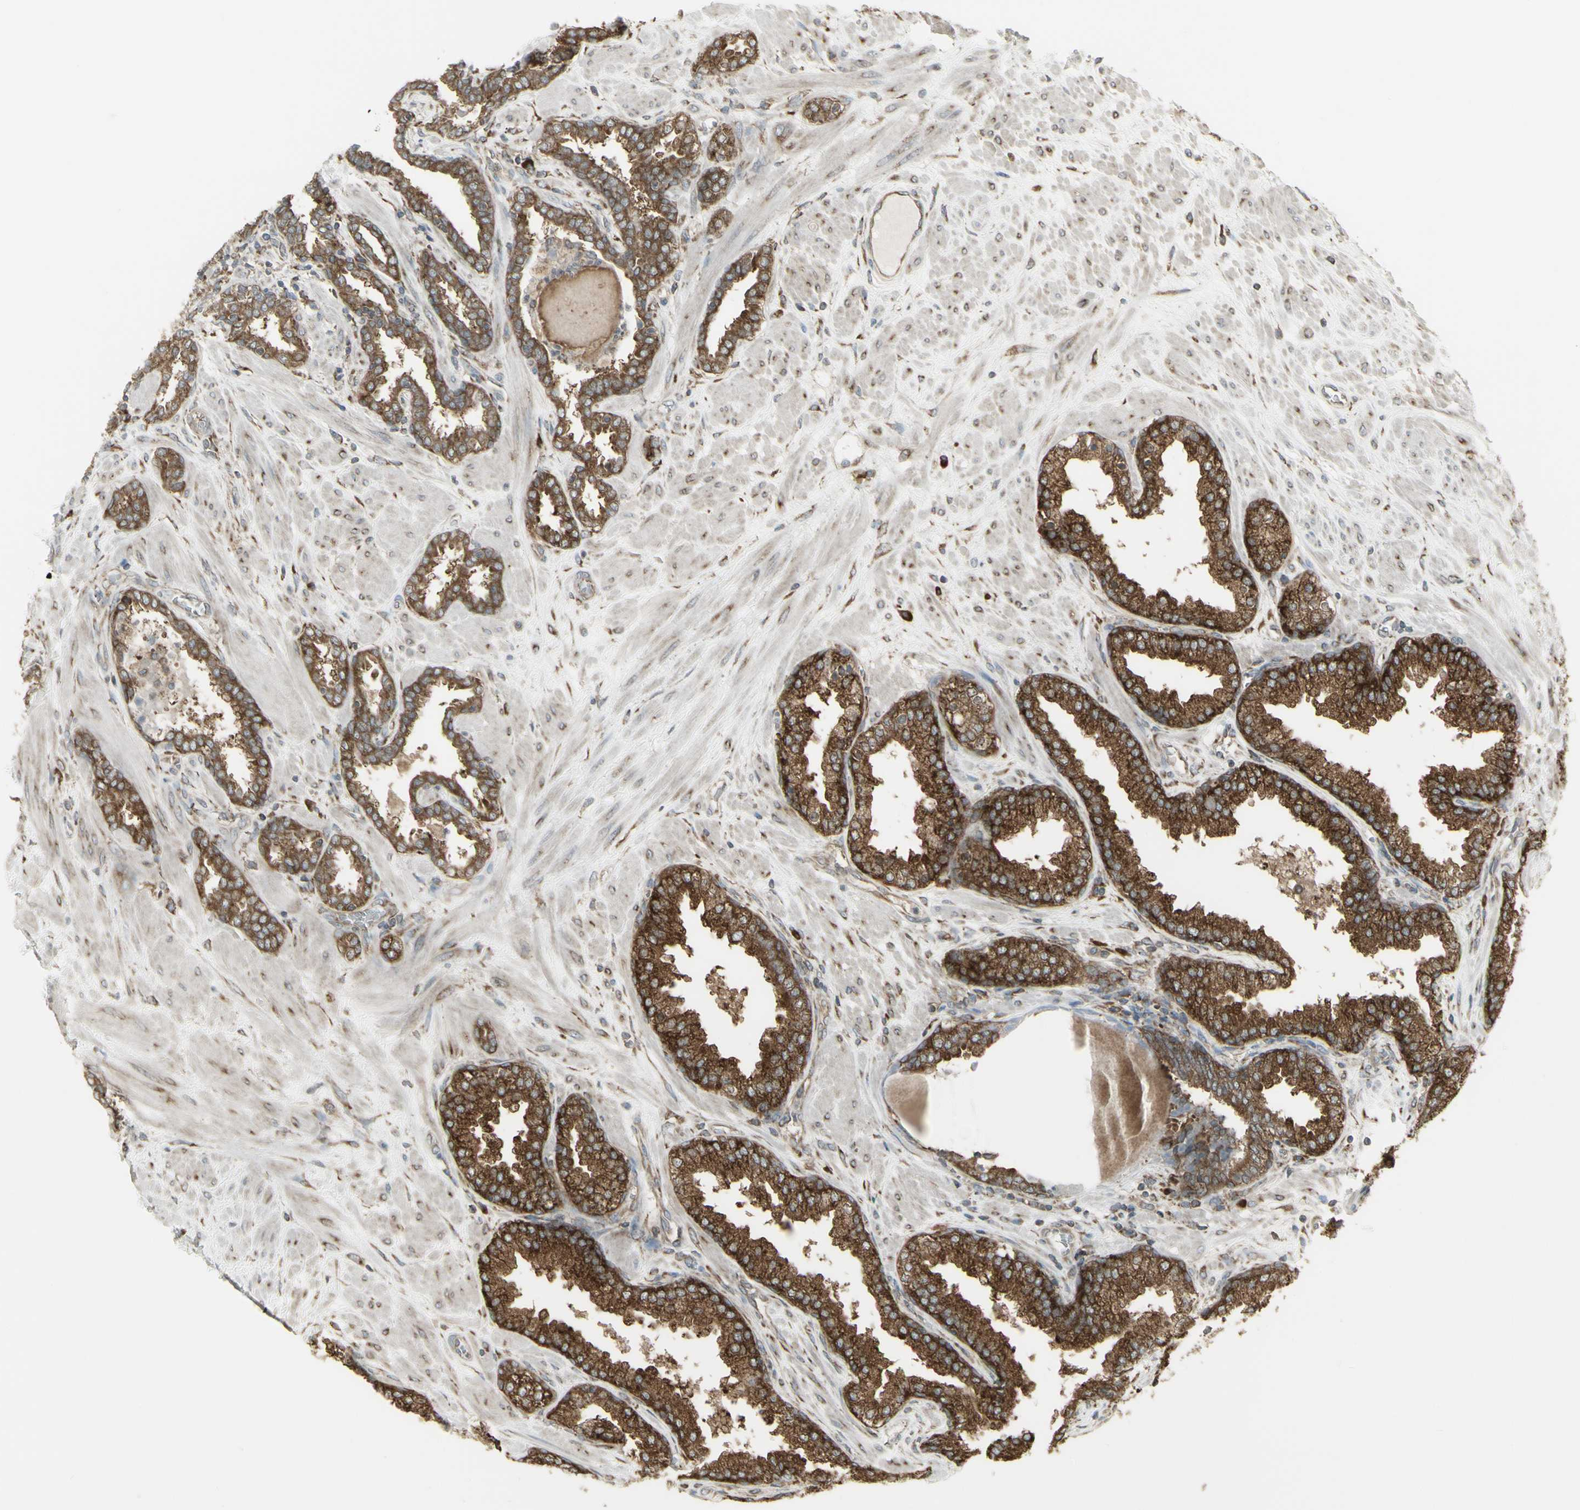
{"staining": {"intensity": "strong", "quantity": ">75%", "location": "cytoplasmic/membranous"}, "tissue": "prostate", "cell_type": "Glandular cells", "image_type": "normal", "snomed": [{"axis": "morphology", "description": "Normal tissue, NOS"}, {"axis": "topography", "description": "Prostate"}], "caption": "Immunohistochemical staining of unremarkable human prostate exhibits strong cytoplasmic/membranous protein expression in about >75% of glandular cells.", "gene": "FKBP3", "patient": {"sex": "male", "age": 51}}